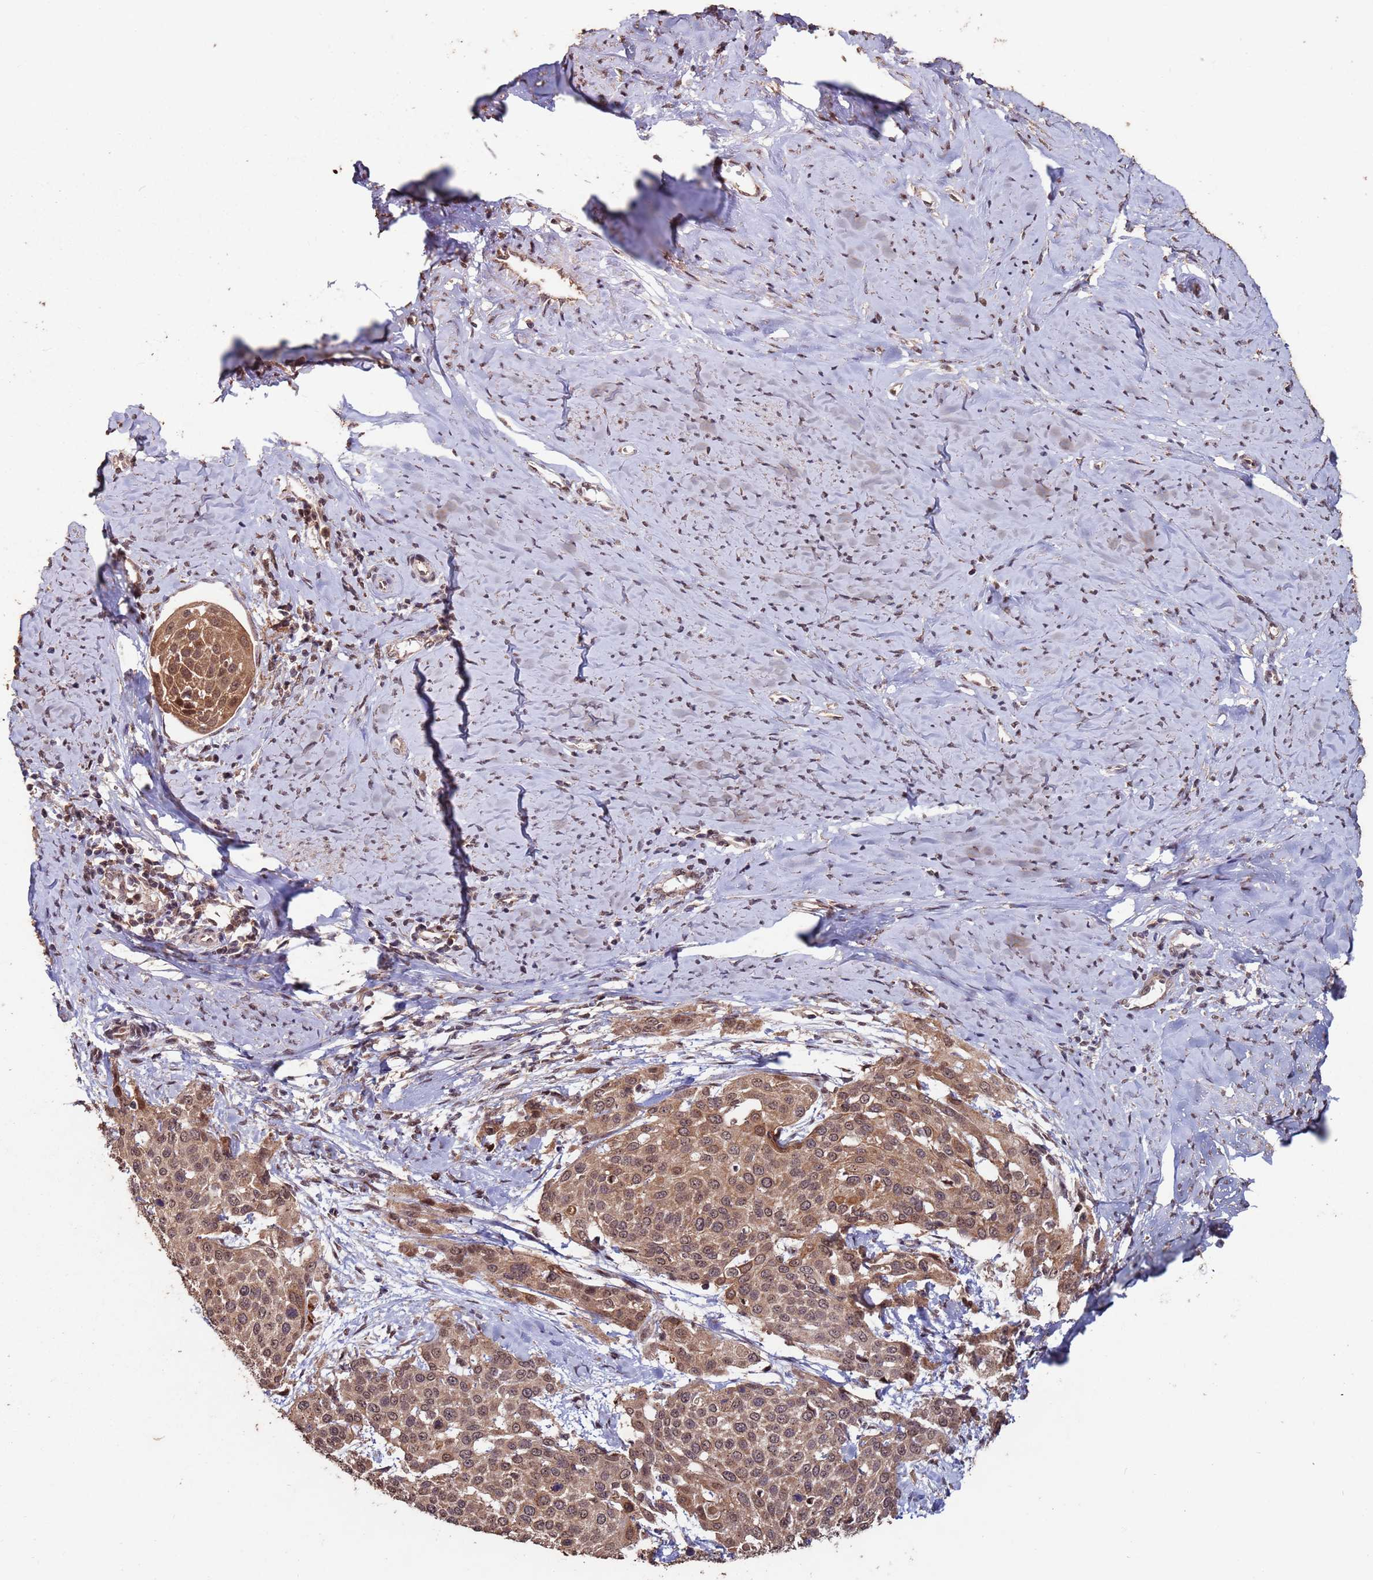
{"staining": {"intensity": "moderate", "quantity": ">75%", "location": "cytoplasmic/membranous,nuclear"}, "tissue": "cervical cancer", "cell_type": "Tumor cells", "image_type": "cancer", "snomed": [{"axis": "morphology", "description": "Squamous cell carcinoma, NOS"}, {"axis": "topography", "description": "Cervix"}], "caption": "Protein expression analysis of cervical squamous cell carcinoma shows moderate cytoplasmic/membranous and nuclear staining in about >75% of tumor cells. The protein is stained brown, and the nuclei are stained in blue (DAB IHC with brightfield microscopy, high magnification).", "gene": "PRR7", "patient": {"sex": "female", "age": 44}}